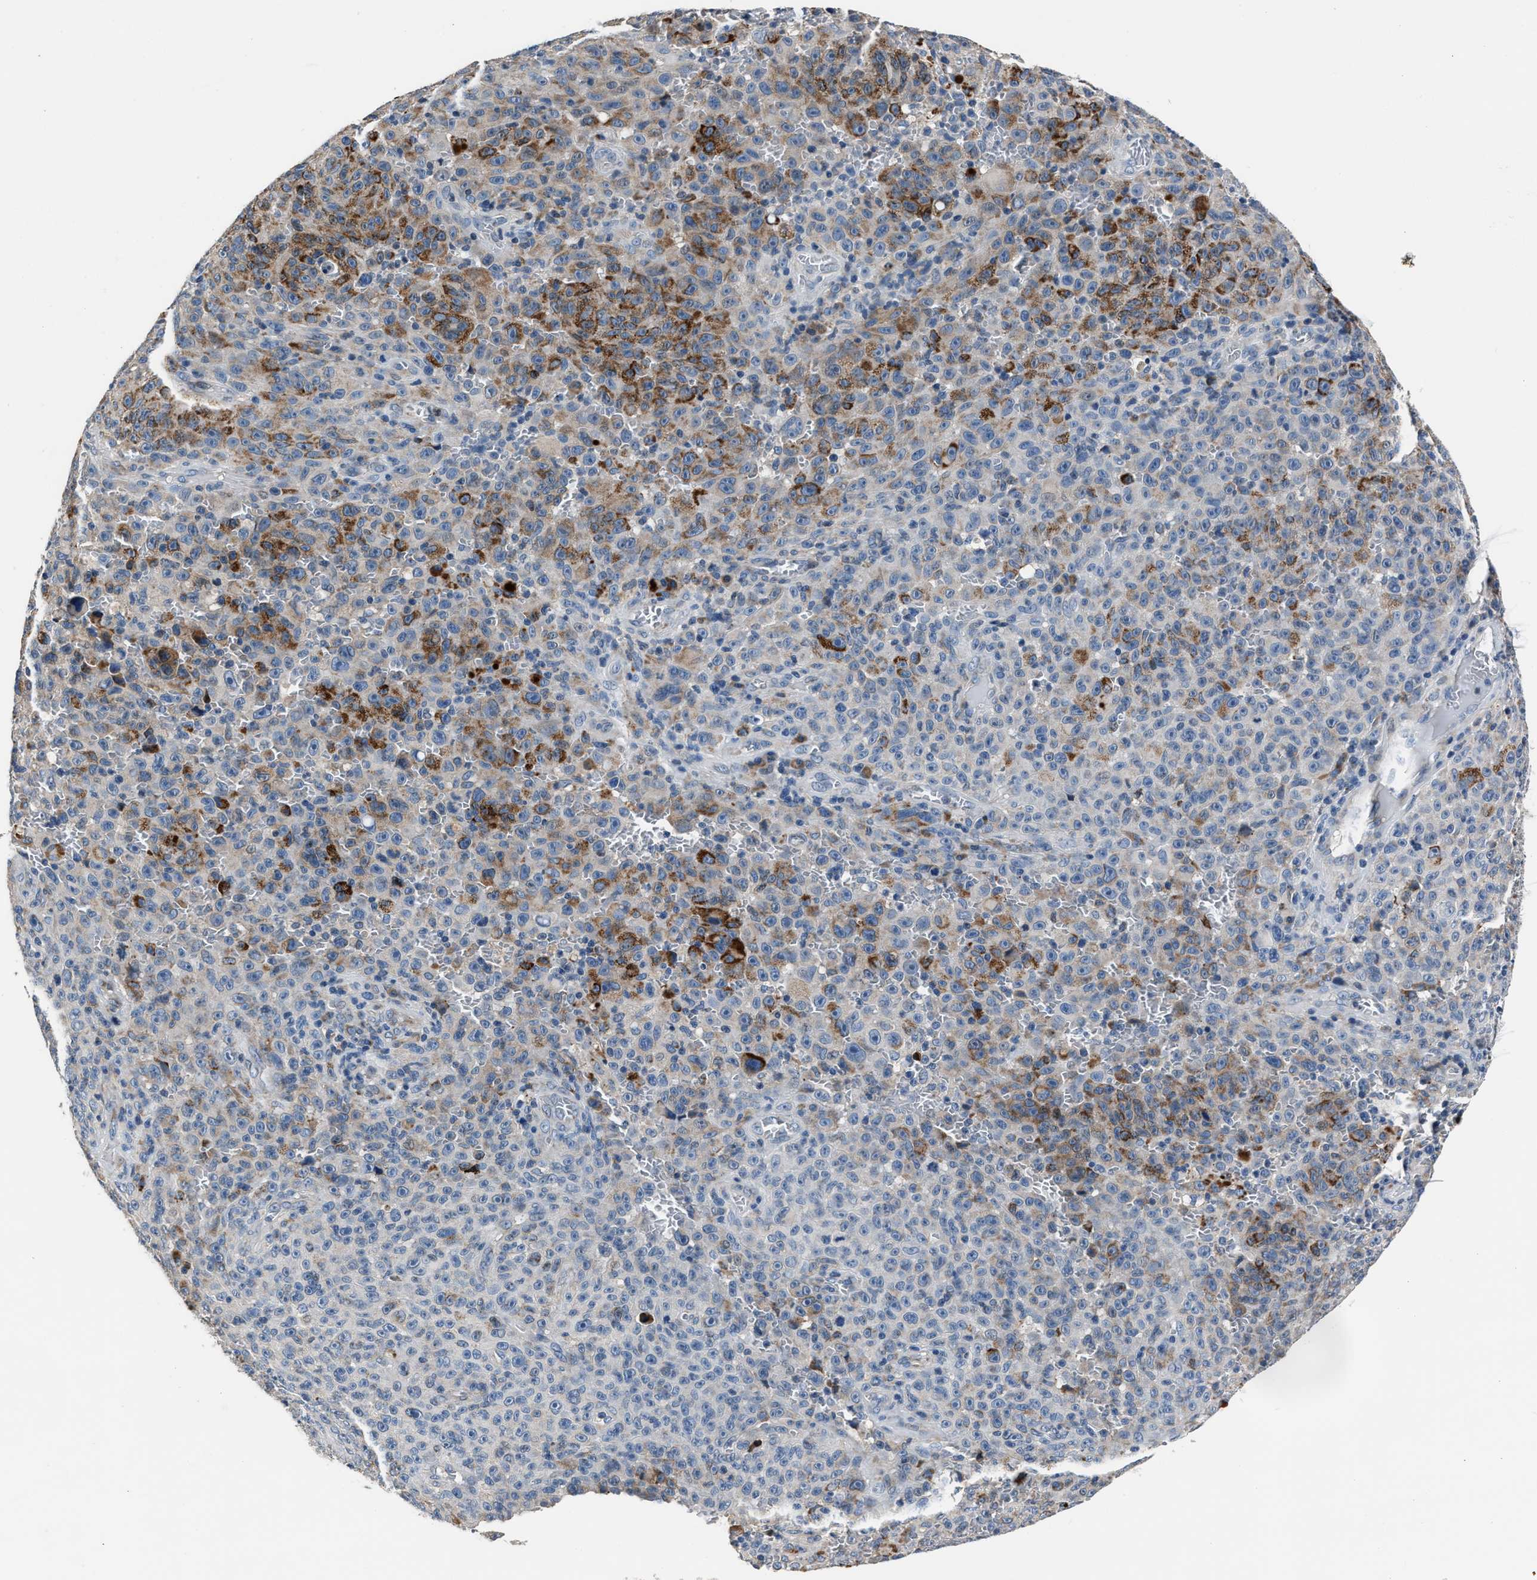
{"staining": {"intensity": "strong", "quantity": "<25%", "location": "cytoplasmic/membranous"}, "tissue": "melanoma", "cell_type": "Tumor cells", "image_type": "cancer", "snomed": [{"axis": "morphology", "description": "Malignant melanoma, NOS"}, {"axis": "topography", "description": "Skin"}], "caption": "Immunohistochemical staining of melanoma displays strong cytoplasmic/membranous protein staining in approximately <25% of tumor cells. Using DAB (brown) and hematoxylin (blue) stains, captured at high magnification using brightfield microscopy.", "gene": "DNAJC24", "patient": {"sex": "female", "age": 82}}